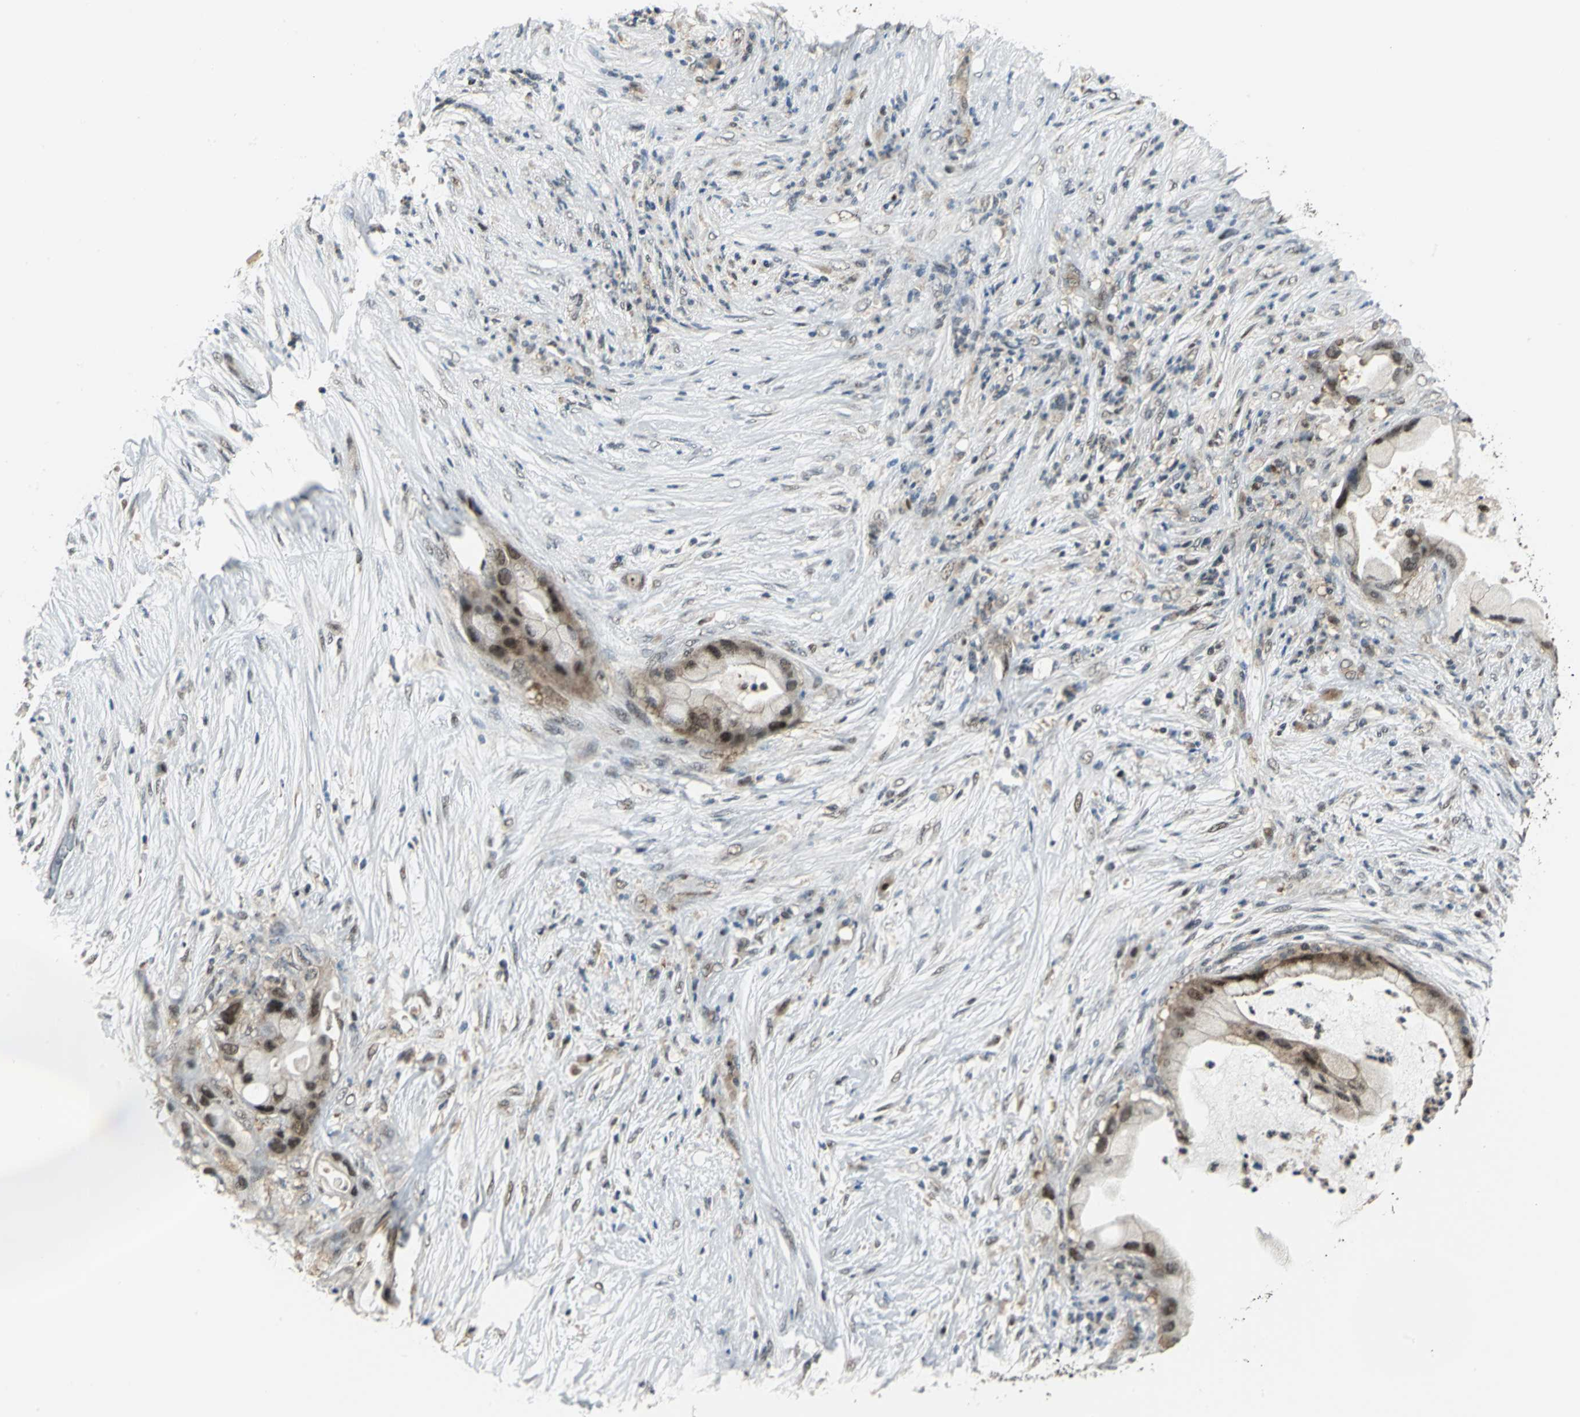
{"staining": {"intensity": "strong", "quantity": ">75%", "location": "nuclear"}, "tissue": "pancreatic cancer", "cell_type": "Tumor cells", "image_type": "cancer", "snomed": [{"axis": "morphology", "description": "Adenocarcinoma, NOS"}, {"axis": "topography", "description": "Pancreas"}], "caption": "Immunohistochemistry (IHC) (DAB (3,3'-diaminobenzidine)) staining of pancreatic adenocarcinoma reveals strong nuclear protein expression in approximately >75% of tumor cells. The staining was performed using DAB (3,3'-diaminobenzidine), with brown indicating positive protein expression. Nuclei are stained blue with hematoxylin.", "gene": "PSMA4", "patient": {"sex": "female", "age": 59}}